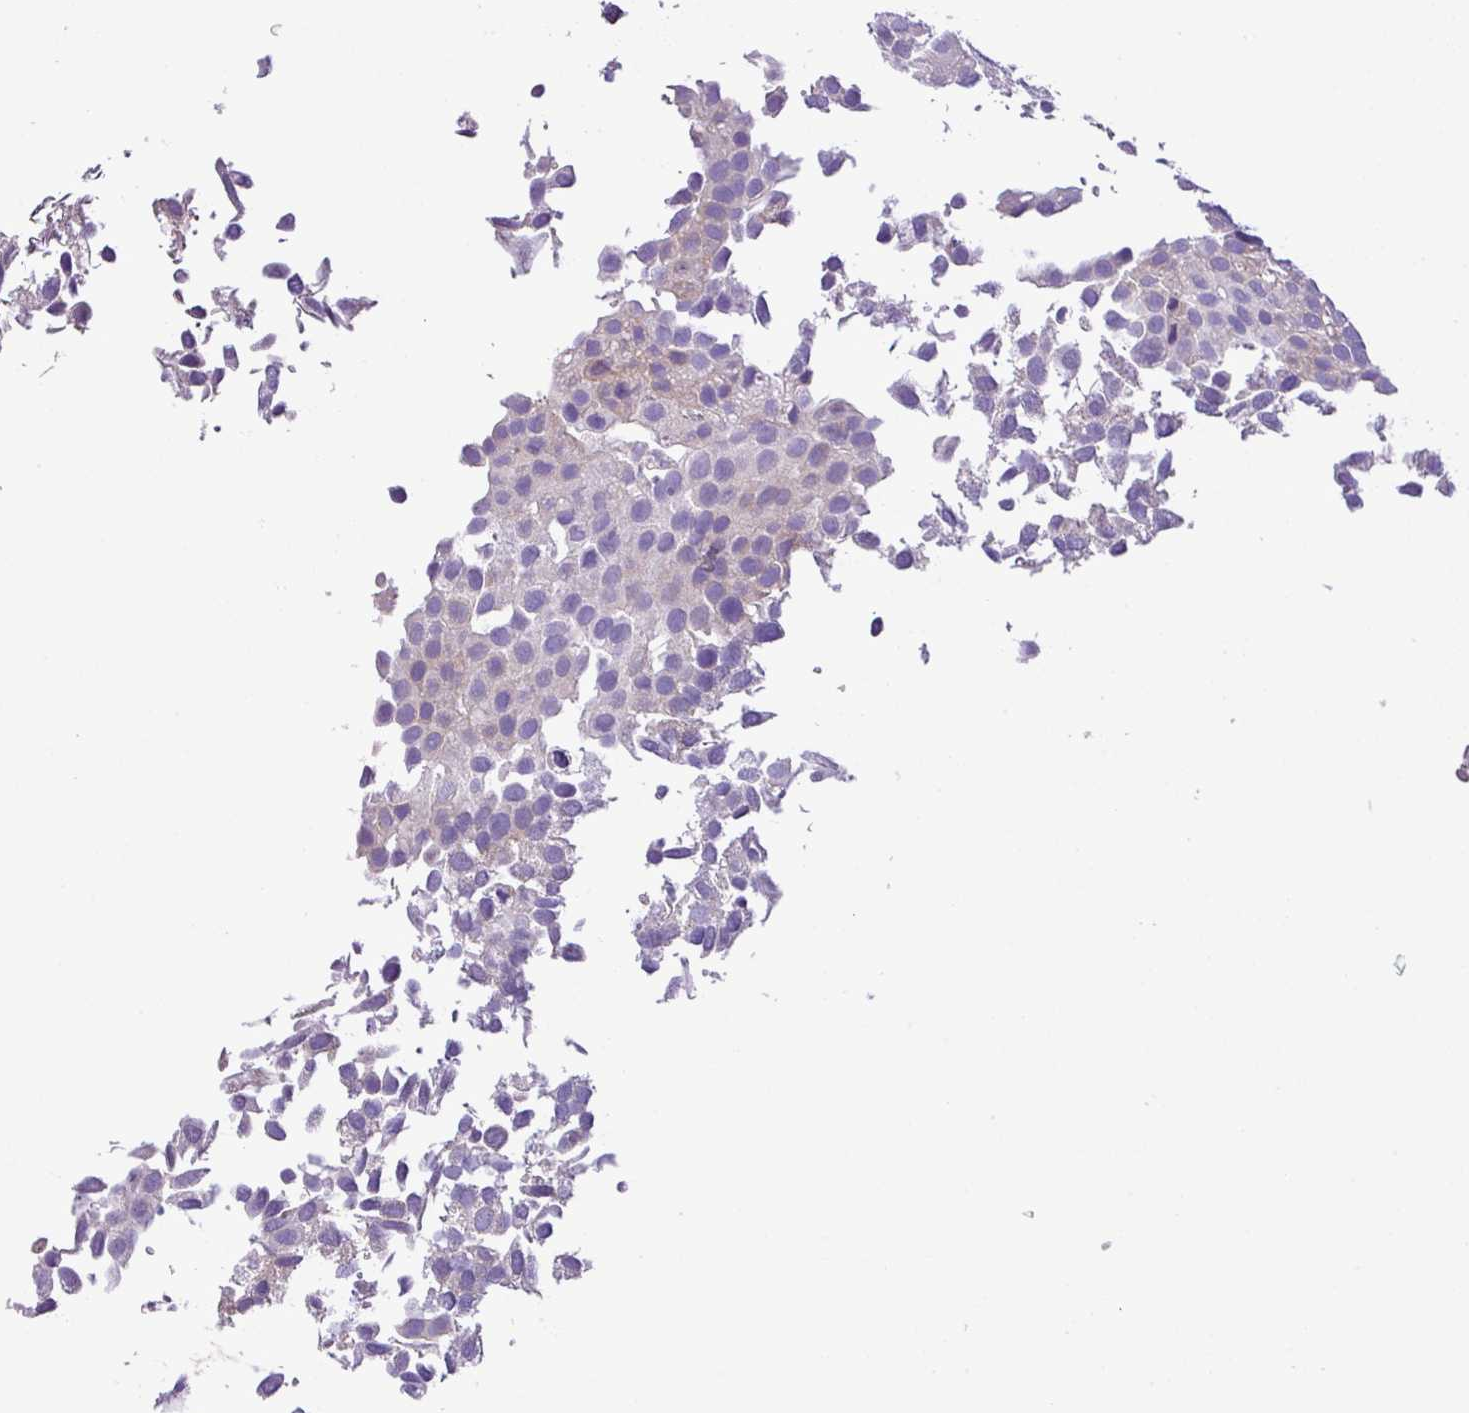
{"staining": {"intensity": "negative", "quantity": "none", "location": "none"}, "tissue": "urothelial cancer", "cell_type": "Tumor cells", "image_type": "cancer", "snomed": [{"axis": "morphology", "description": "Urothelial carcinoma, Low grade"}, {"axis": "topography", "description": "Urinary bladder"}], "caption": "An immunohistochemistry micrograph of urothelial carcinoma (low-grade) is shown. There is no staining in tumor cells of urothelial carcinoma (low-grade).", "gene": "ZSCAN5A", "patient": {"sex": "male", "age": 88}}